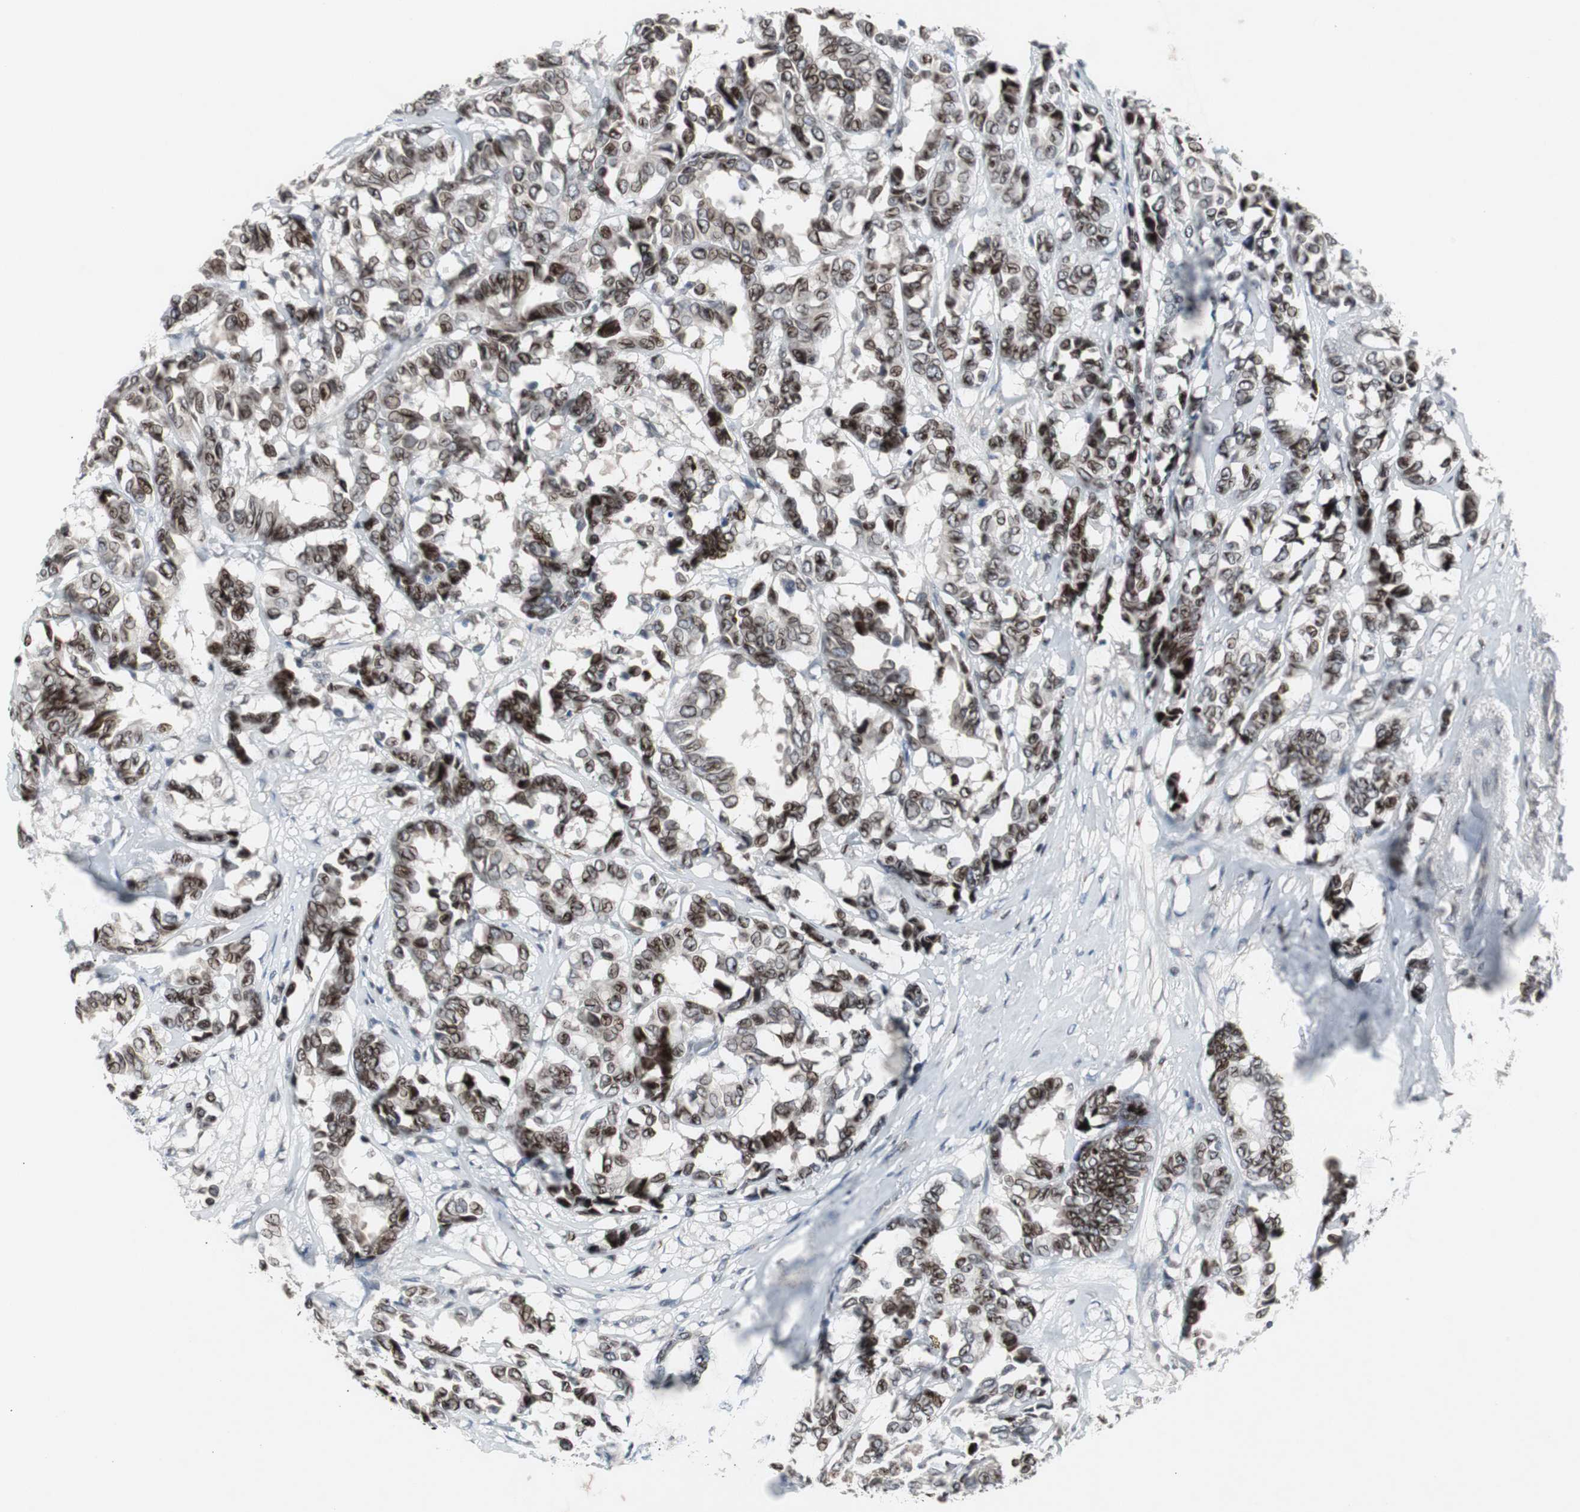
{"staining": {"intensity": "strong", "quantity": ">75%", "location": "nuclear"}, "tissue": "breast cancer", "cell_type": "Tumor cells", "image_type": "cancer", "snomed": [{"axis": "morphology", "description": "Duct carcinoma"}, {"axis": "topography", "description": "Breast"}], "caption": "IHC photomicrograph of neoplastic tissue: human breast cancer (invasive ductal carcinoma) stained using immunohistochemistry (IHC) displays high levels of strong protein expression localized specifically in the nuclear of tumor cells, appearing as a nuclear brown color.", "gene": "ZNF396", "patient": {"sex": "female", "age": 87}}